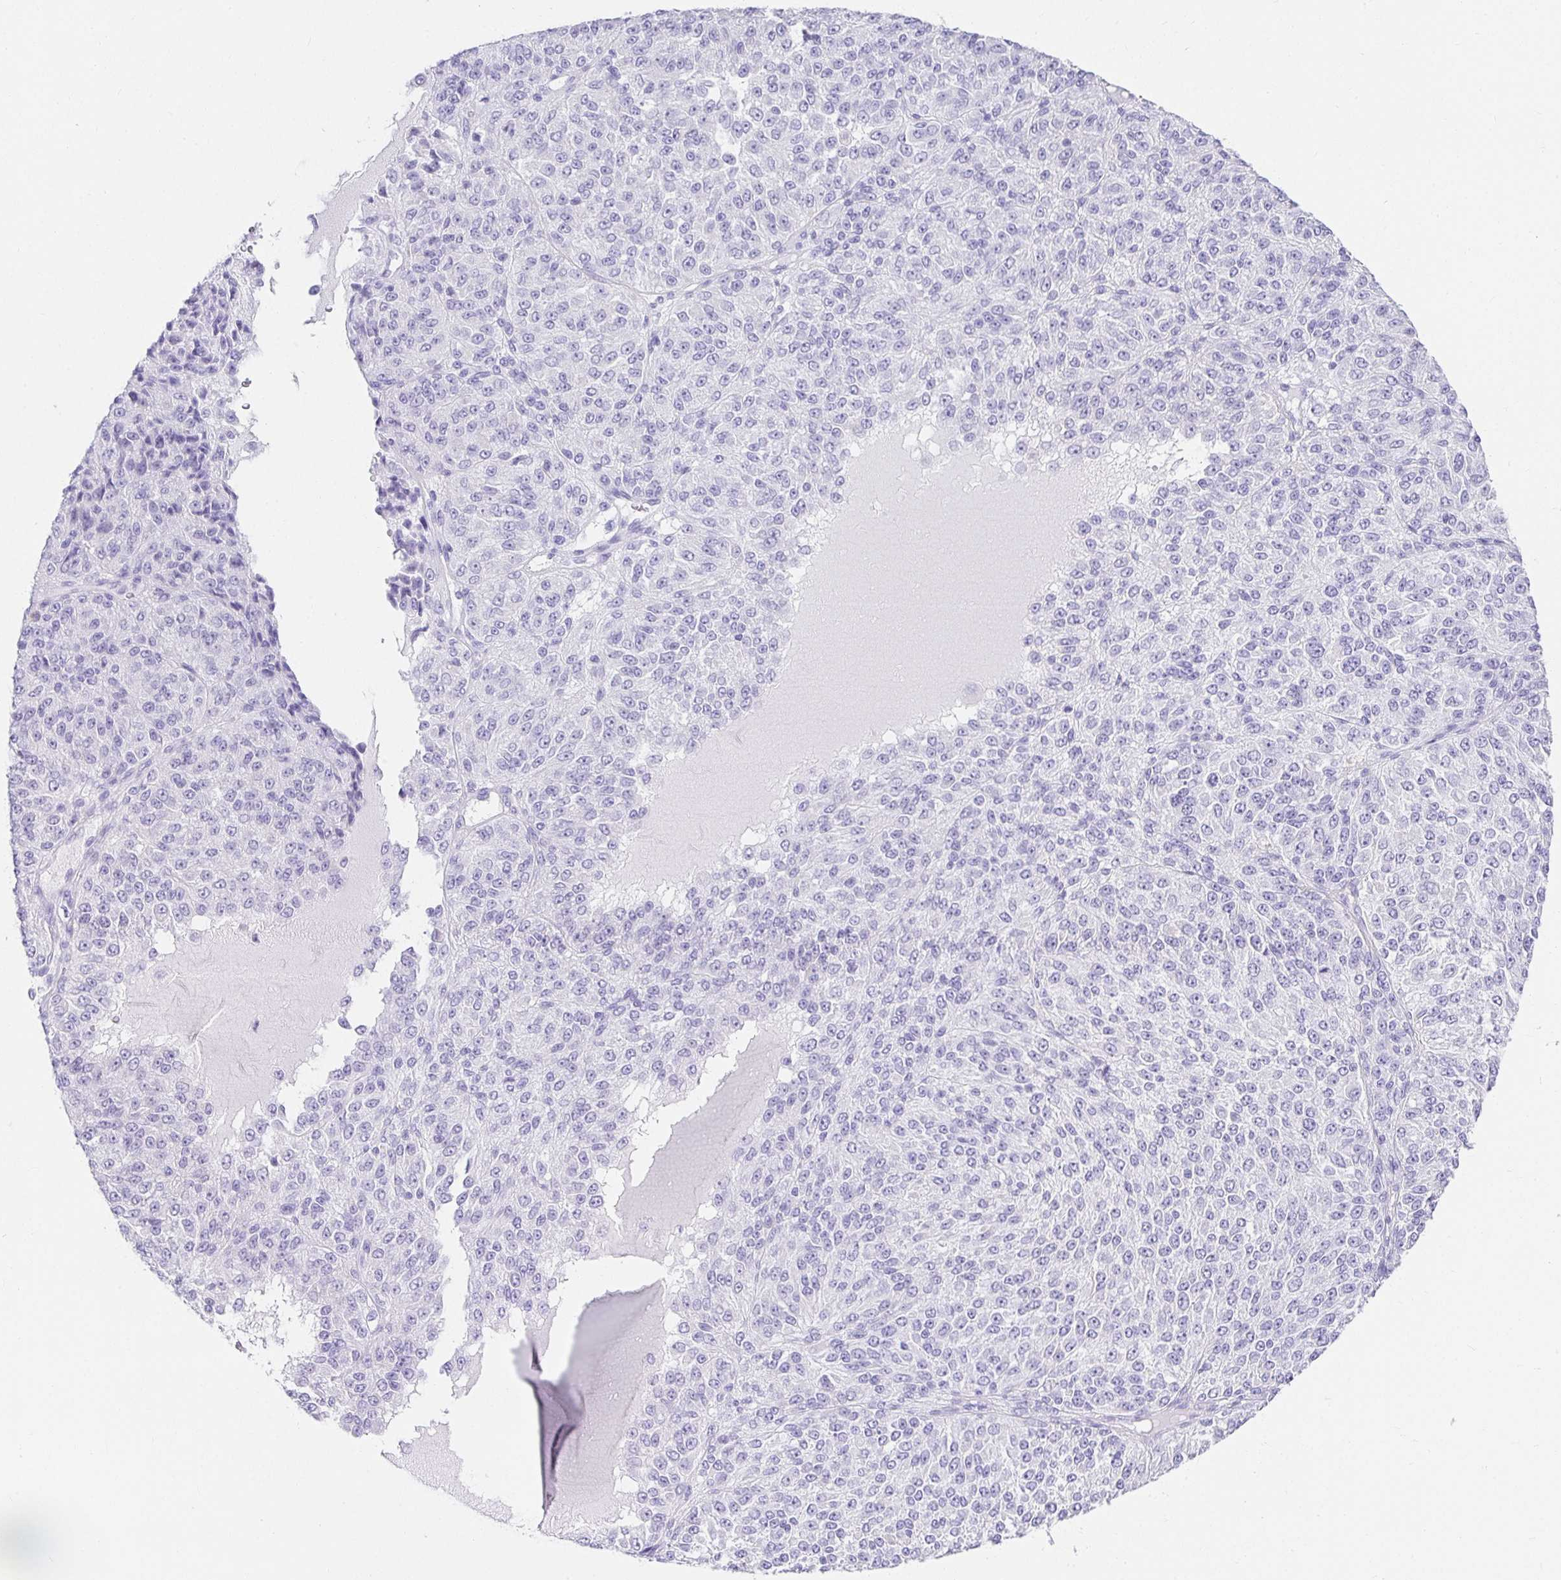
{"staining": {"intensity": "negative", "quantity": "none", "location": "none"}, "tissue": "melanoma", "cell_type": "Tumor cells", "image_type": "cancer", "snomed": [{"axis": "morphology", "description": "Malignant melanoma, Metastatic site"}, {"axis": "topography", "description": "Brain"}], "caption": "High power microscopy micrograph of an immunohistochemistry (IHC) image of melanoma, revealing no significant staining in tumor cells.", "gene": "CHAT", "patient": {"sex": "female", "age": 56}}